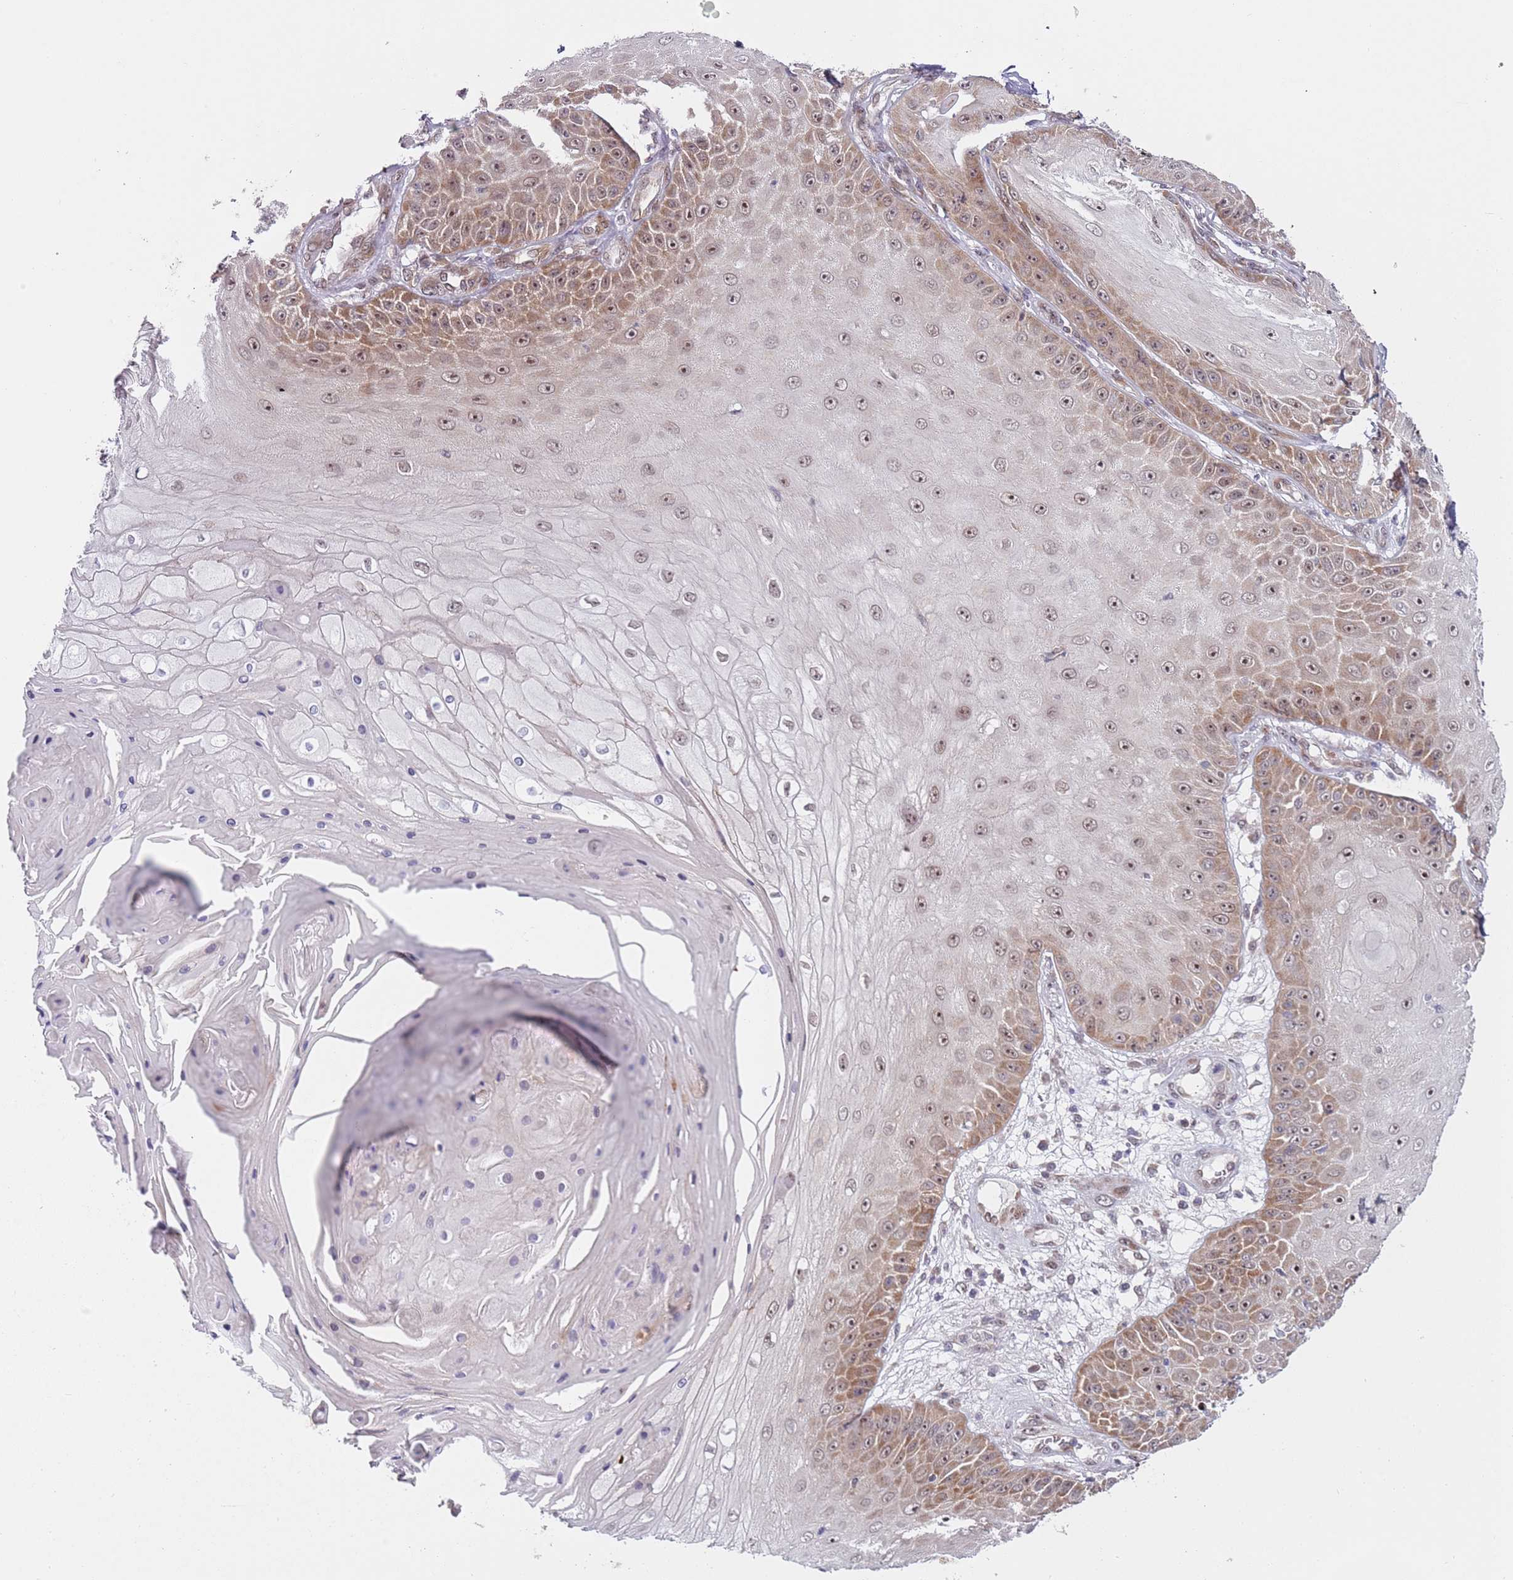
{"staining": {"intensity": "moderate", "quantity": ">75%", "location": "cytoplasmic/membranous,nuclear"}, "tissue": "skin cancer", "cell_type": "Tumor cells", "image_type": "cancer", "snomed": [{"axis": "morphology", "description": "Squamous cell carcinoma, NOS"}, {"axis": "topography", "description": "Skin"}], "caption": "Squamous cell carcinoma (skin) stained with DAB immunohistochemistry displays medium levels of moderate cytoplasmic/membranous and nuclear staining in approximately >75% of tumor cells.", "gene": "SLC25A32", "patient": {"sex": "male", "age": 70}}